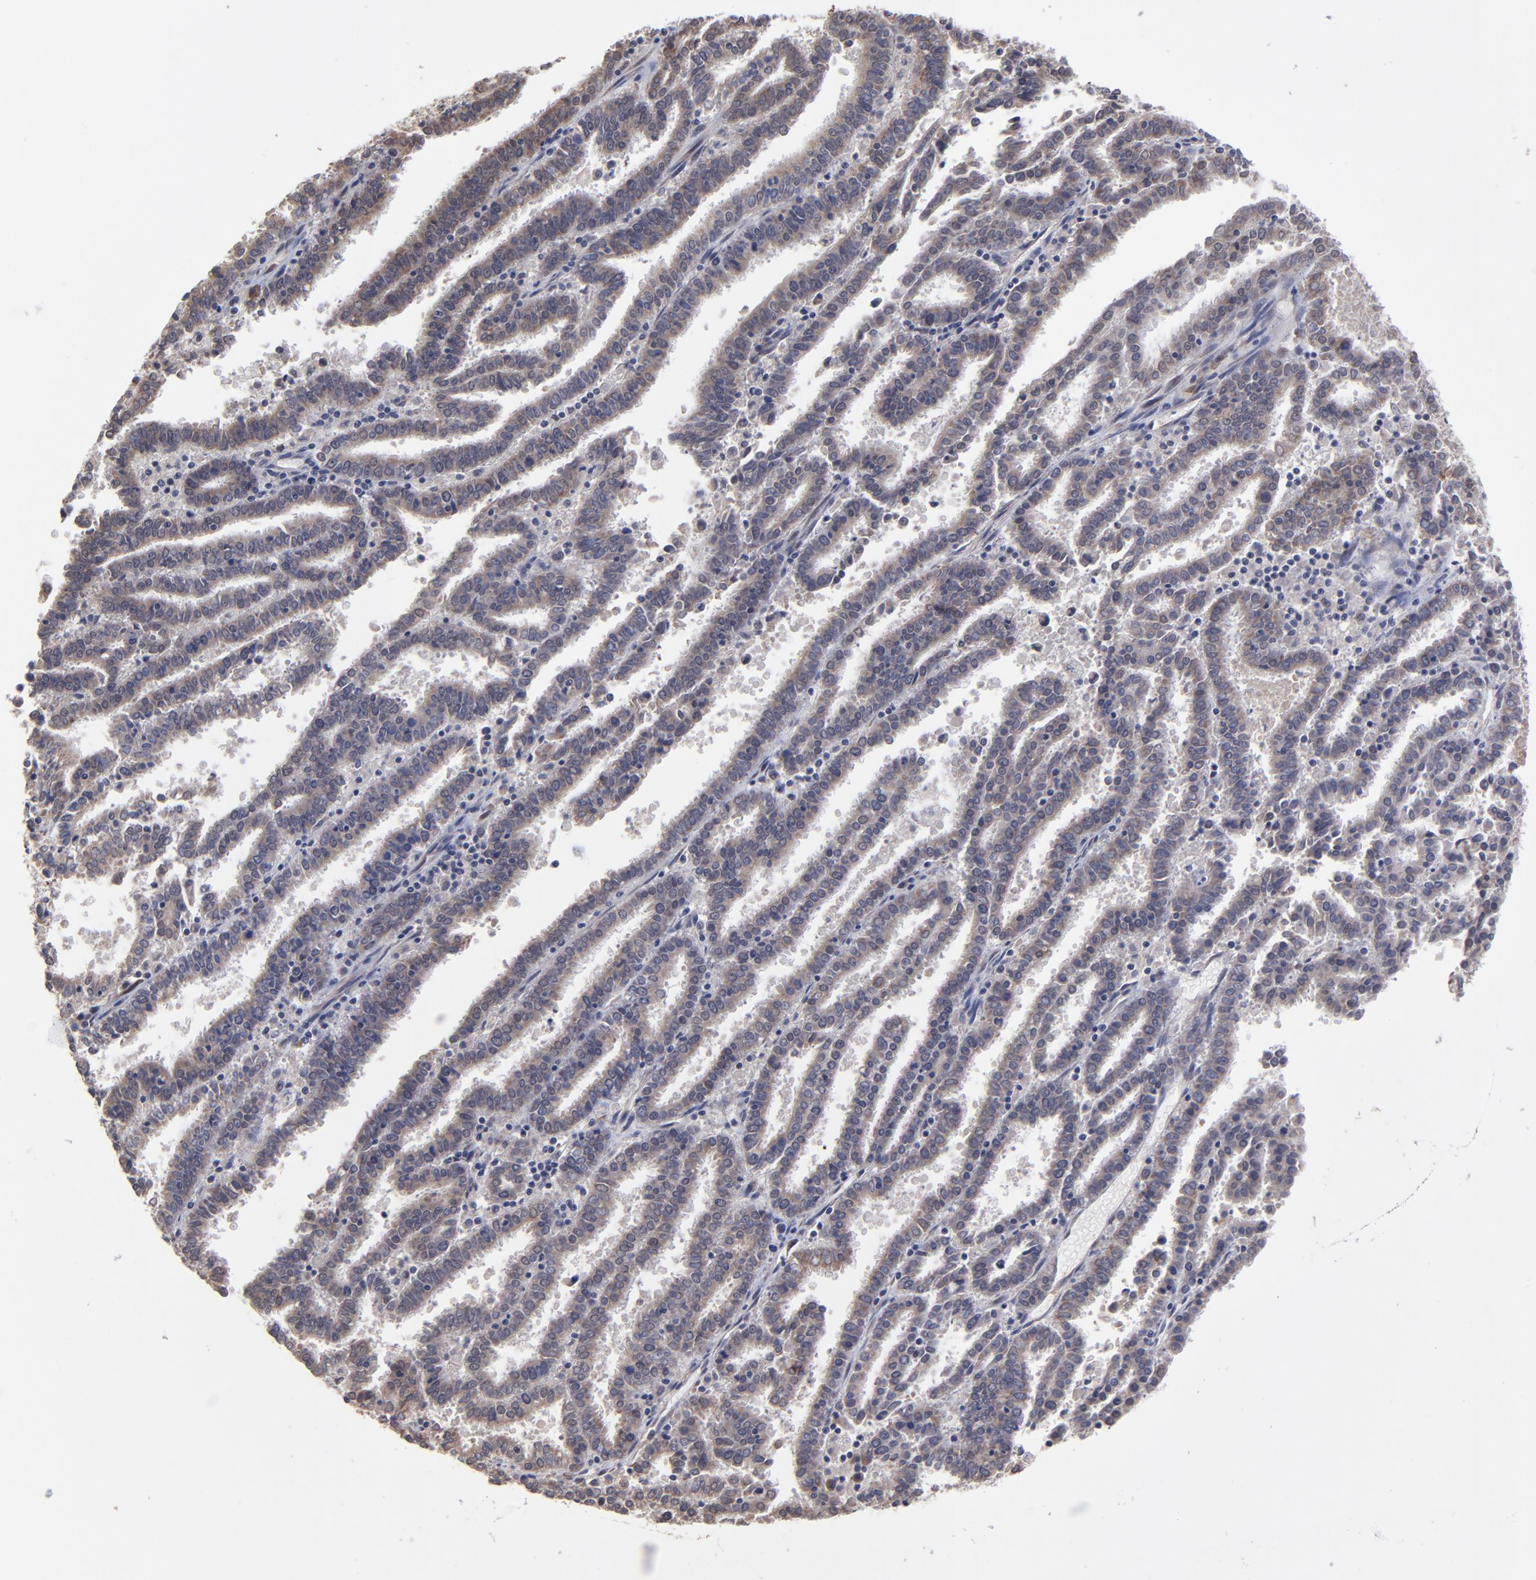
{"staining": {"intensity": "weak", "quantity": ">75%", "location": "cytoplasmic/membranous"}, "tissue": "endometrial cancer", "cell_type": "Tumor cells", "image_type": "cancer", "snomed": [{"axis": "morphology", "description": "Adenocarcinoma, NOS"}, {"axis": "topography", "description": "Uterus"}], "caption": "A brown stain highlights weak cytoplasmic/membranous expression of a protein in endometrial cancer (adenocarcinoma) tumor cells. (brown staining indicates protein expression, while blue staining denotes nuclei).", "gene": "CHL1", "patient": {"sex": "female", "age": 83}}